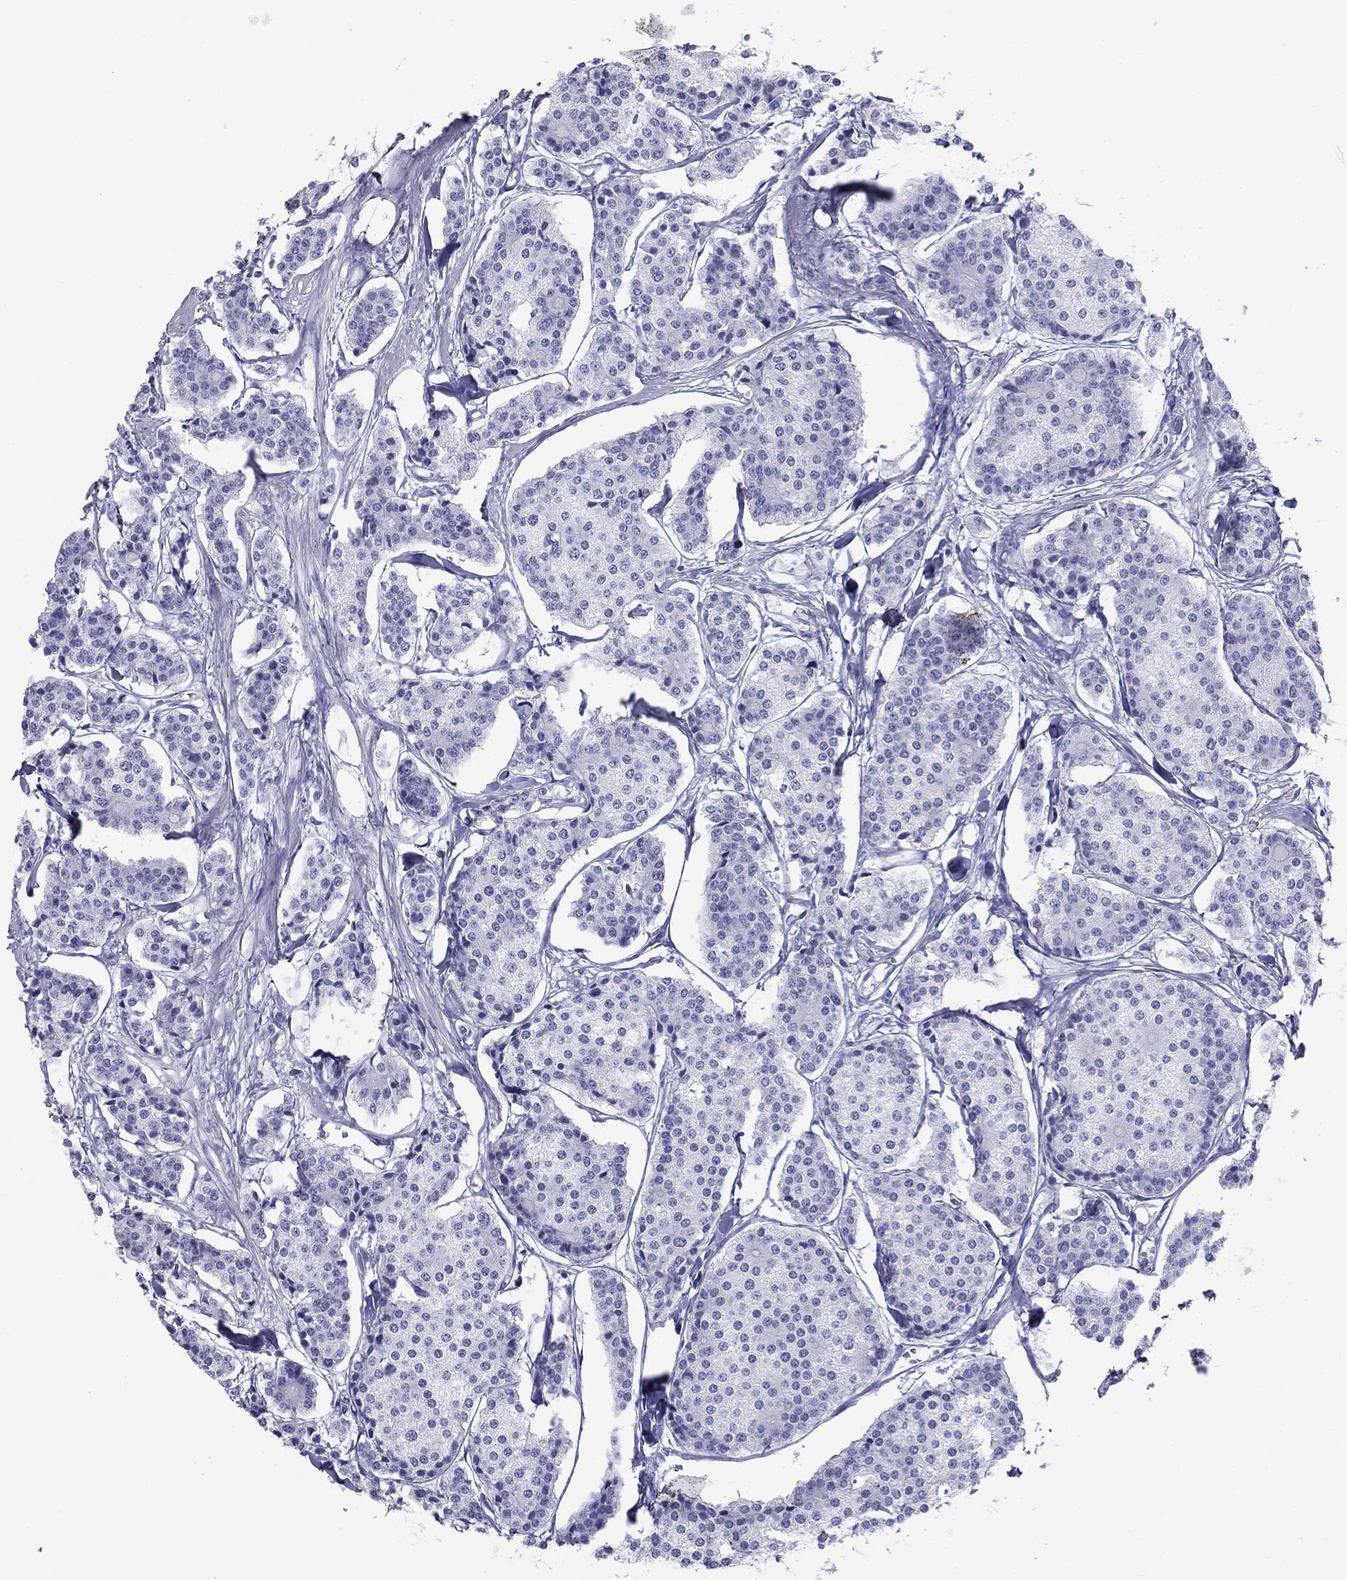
{"staining": {"intensity": "negative", "quantity": "none", "location": "none"}, "tissue": "carcinoid", "cell_type": "Tumor cells", "image_type": "cancer", "snomed": [{"axis": "morphology", "description": "Carcinoid, malignant, NOS"}, {"axis": "topography", "description": "Small intestine"}], "caption": "Tumor cells are negative for brown protein staining in malignant carcinoid.", "gene": "NPPA", "patient": {"sex": "female", "age": 65}}